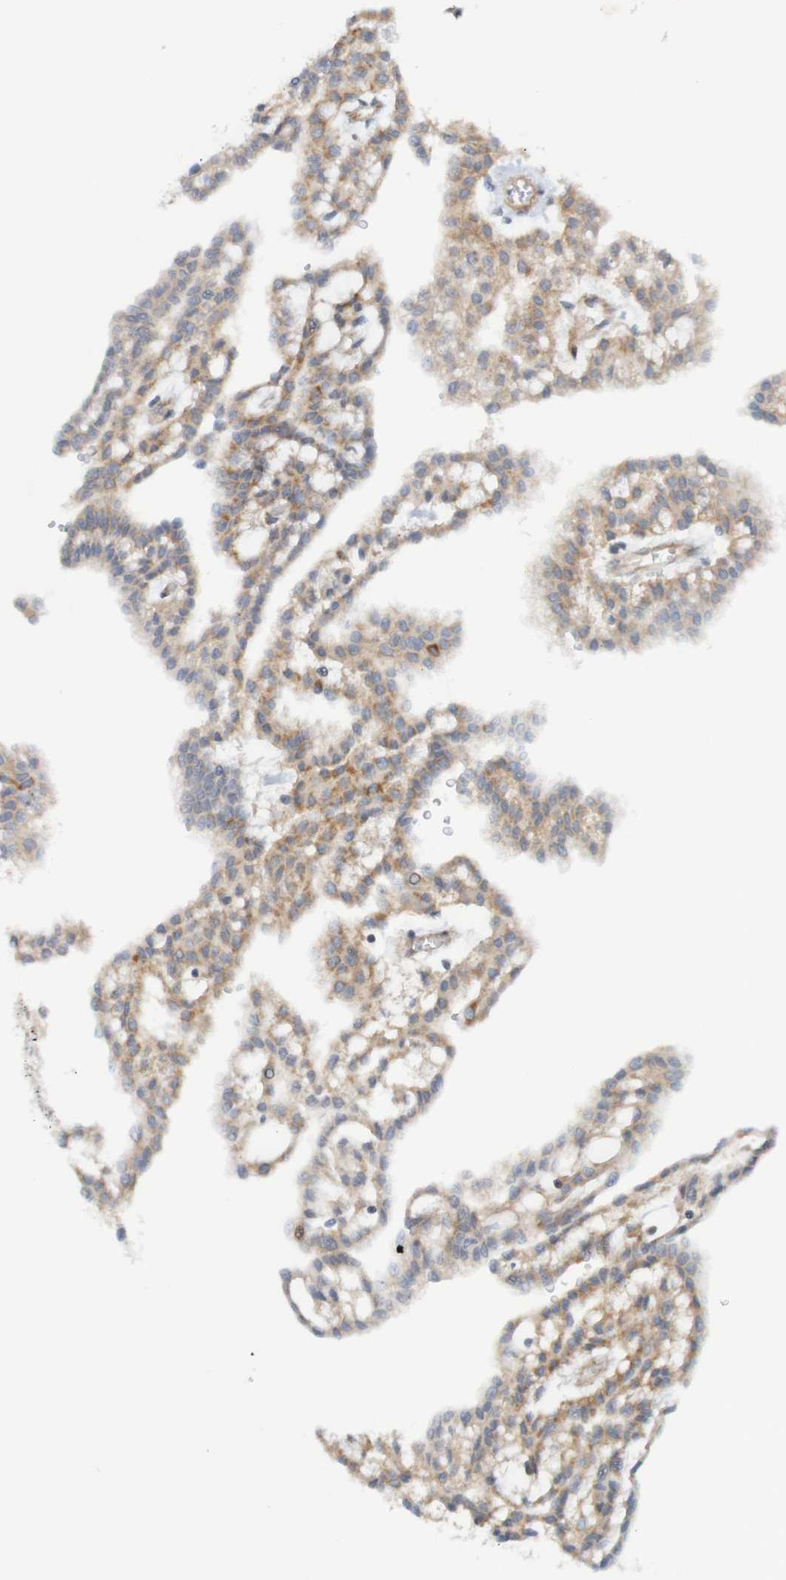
{"staining": {"intensity": "weak", "quantity": ">75%", "location": "cytoplasmic/membranous"}, "tissue": "renal cancer", "cell_type": "Tumor cells", "image_type": "cancer", "snomed": [{"axis": "morphology", "description": "Adenocarcinoma, NOS"}, {"axis": "topography", "description": "Kidney"}], "caption": "Brown immunohistochemical staining in human renal cancer (adenocarcinoma) displays weak cytoplasmic/membranous staining in about >75% of tumor cells. The staining was performed using DAB (3,3'-diaminobenzidine), with brown indicating positive protein expression. Nuclei are stained blue with hematoxylin.", "gene": "NAV2", "patient": {"sex": "male", "age": 63}}